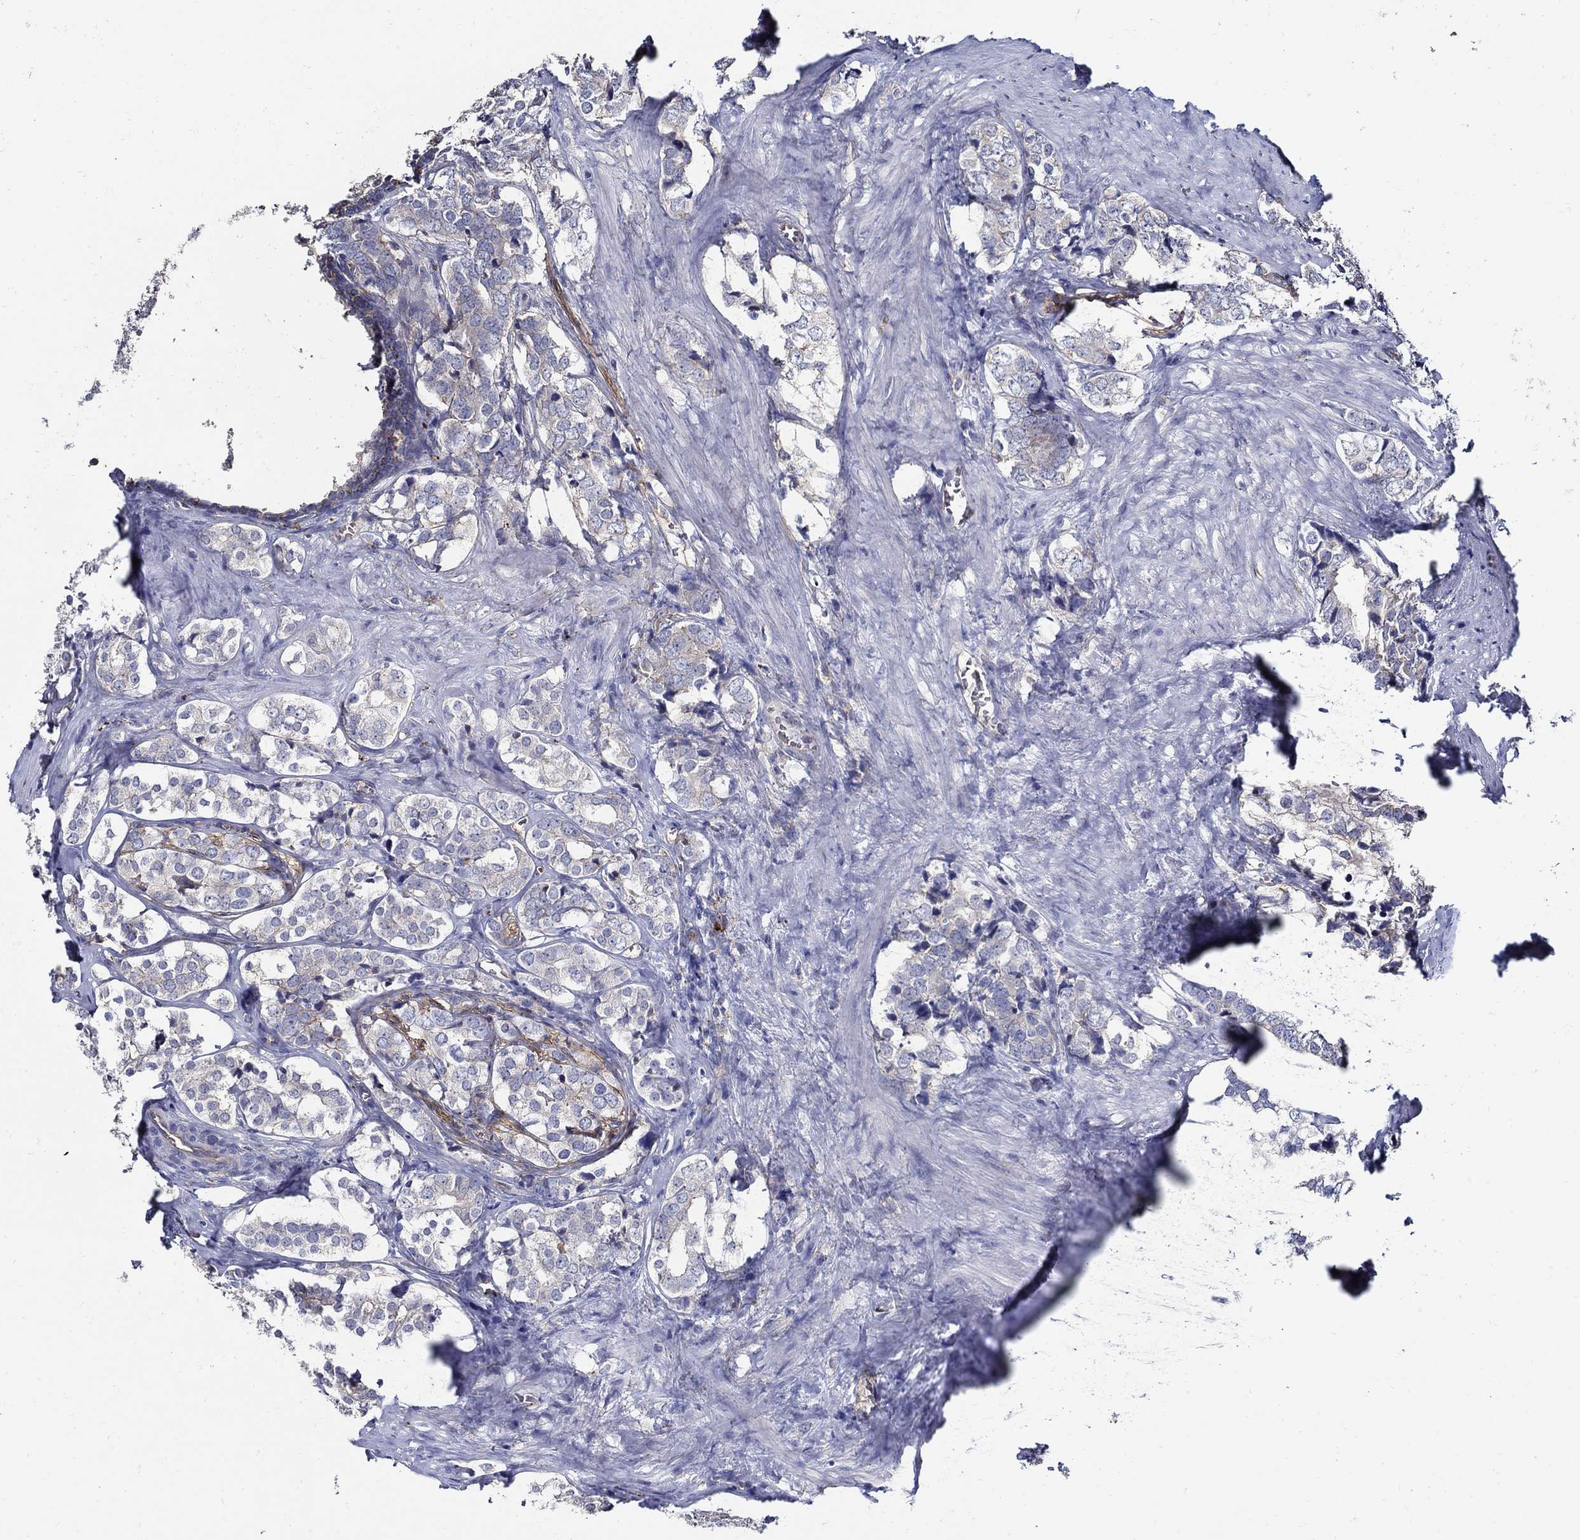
{"staining": {"intensity": "negative", "quantity": "none", "location": "none"}, "tissue": "prostate cancer", "cell_type": "Tumor cells", "image_type": "cancer", "snomed": [{"axis": "morphology", "description": "Adenocarcinoma, NOS"}, {"axis": "topography", "description": "Prostate and seminal vesicle, NOS"}], "caption": "IHC micrograph of neoplastic tissue: human prostate adenocarcinoma stained with DAB (3,3'-diaminobenzidine) displays no significant protein expression in tumor cells.", "gene": "APBB3", "patient": {"sex": "male", "age": 63}}